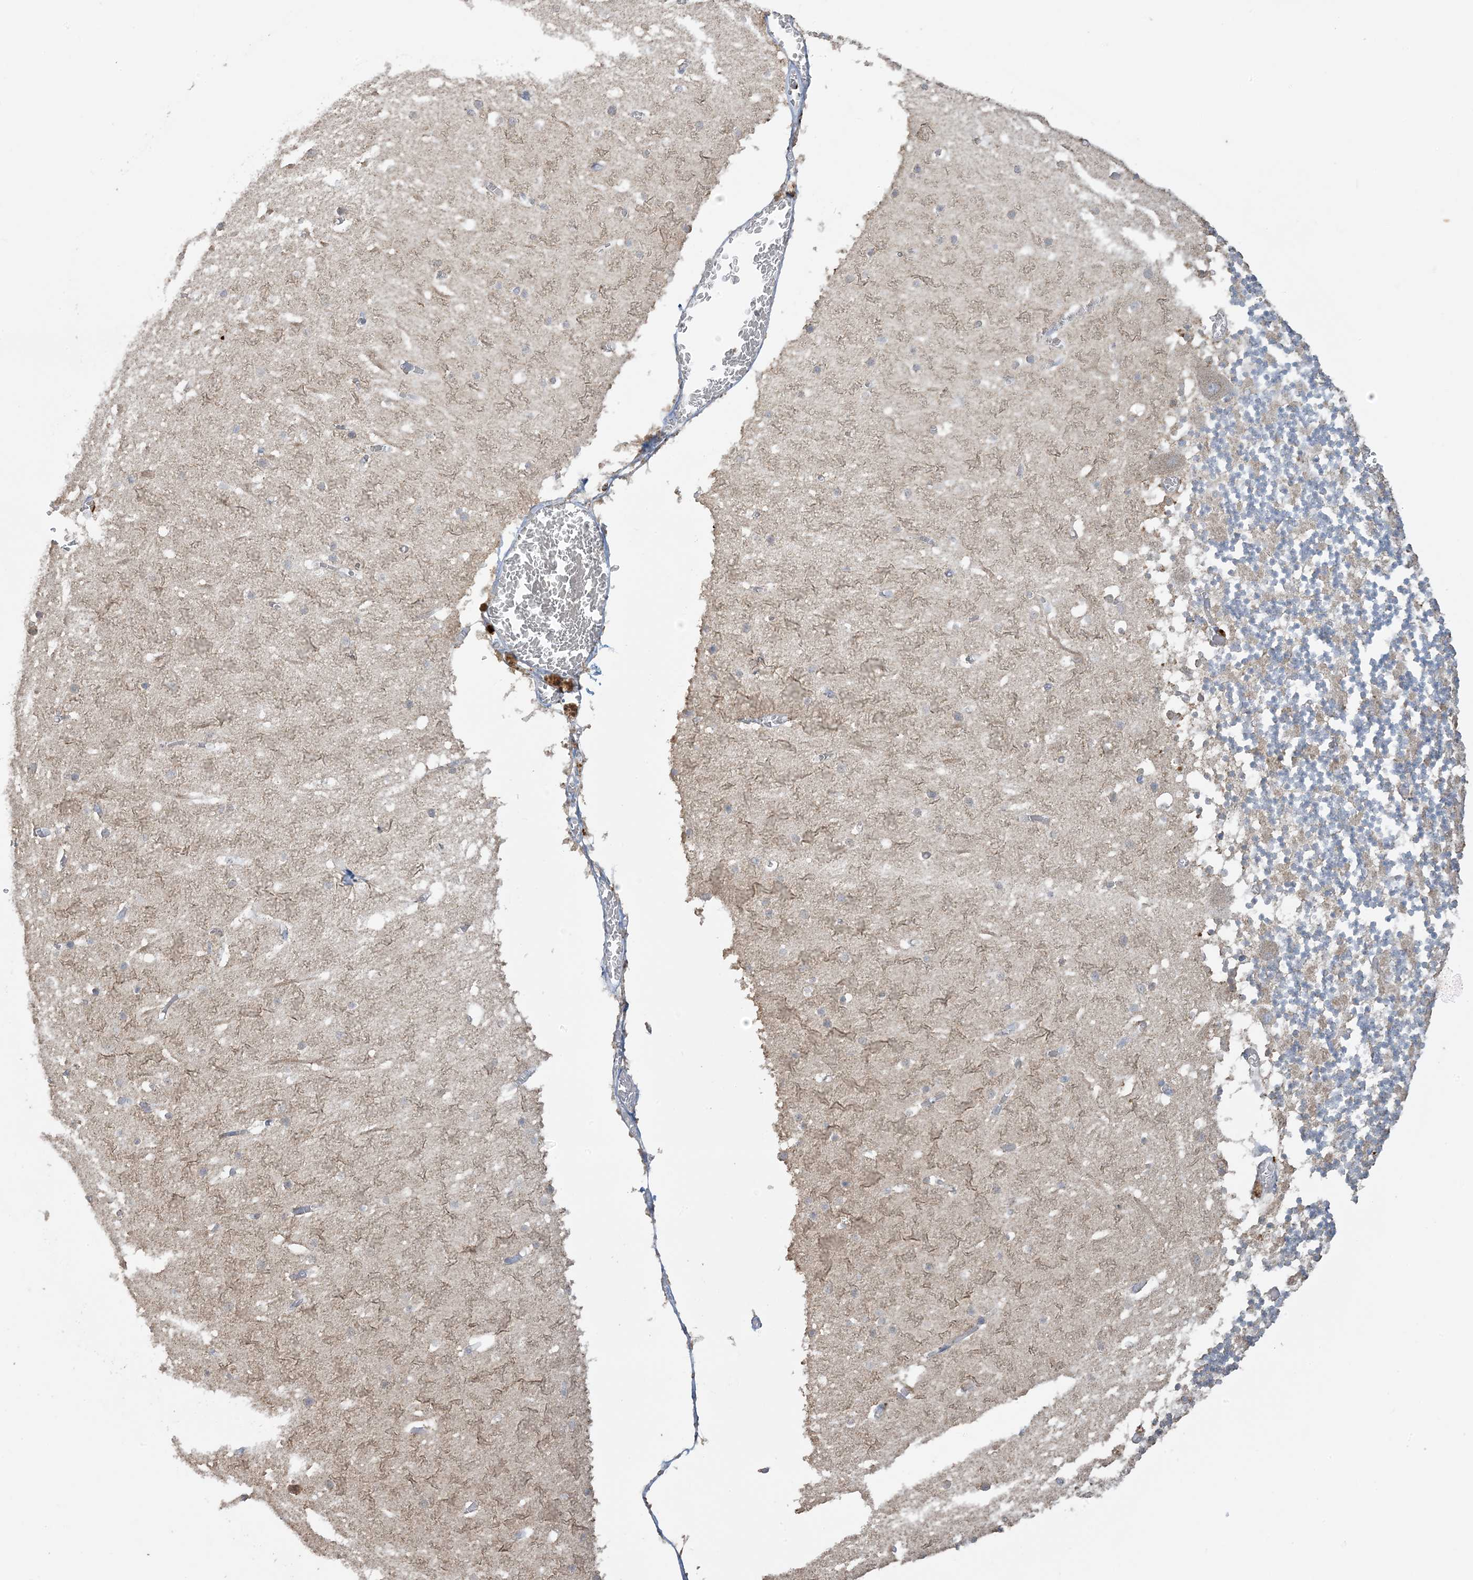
{"staining": {"intensity": "weak", "quantity": "25%-75%", "location": "cytoplasmic/membranous"}, "tissue": "cerebellum", "cell_type": "Cells in granular layer", "image_type": "normal", "snomed": [{"axis": "morphology", "description": "Normal tissue, NOS"}, {"axis": "topography", "description": "Cerebellum"}], "caption": "Brown immunohistochemical staining in benign cerebellum demonstrates weak cytoplasmic/membranous staining in about 25%-75% of cells in granular layer.", "gene": "AGA", "patient": {"sex": "female", "age": 28}}